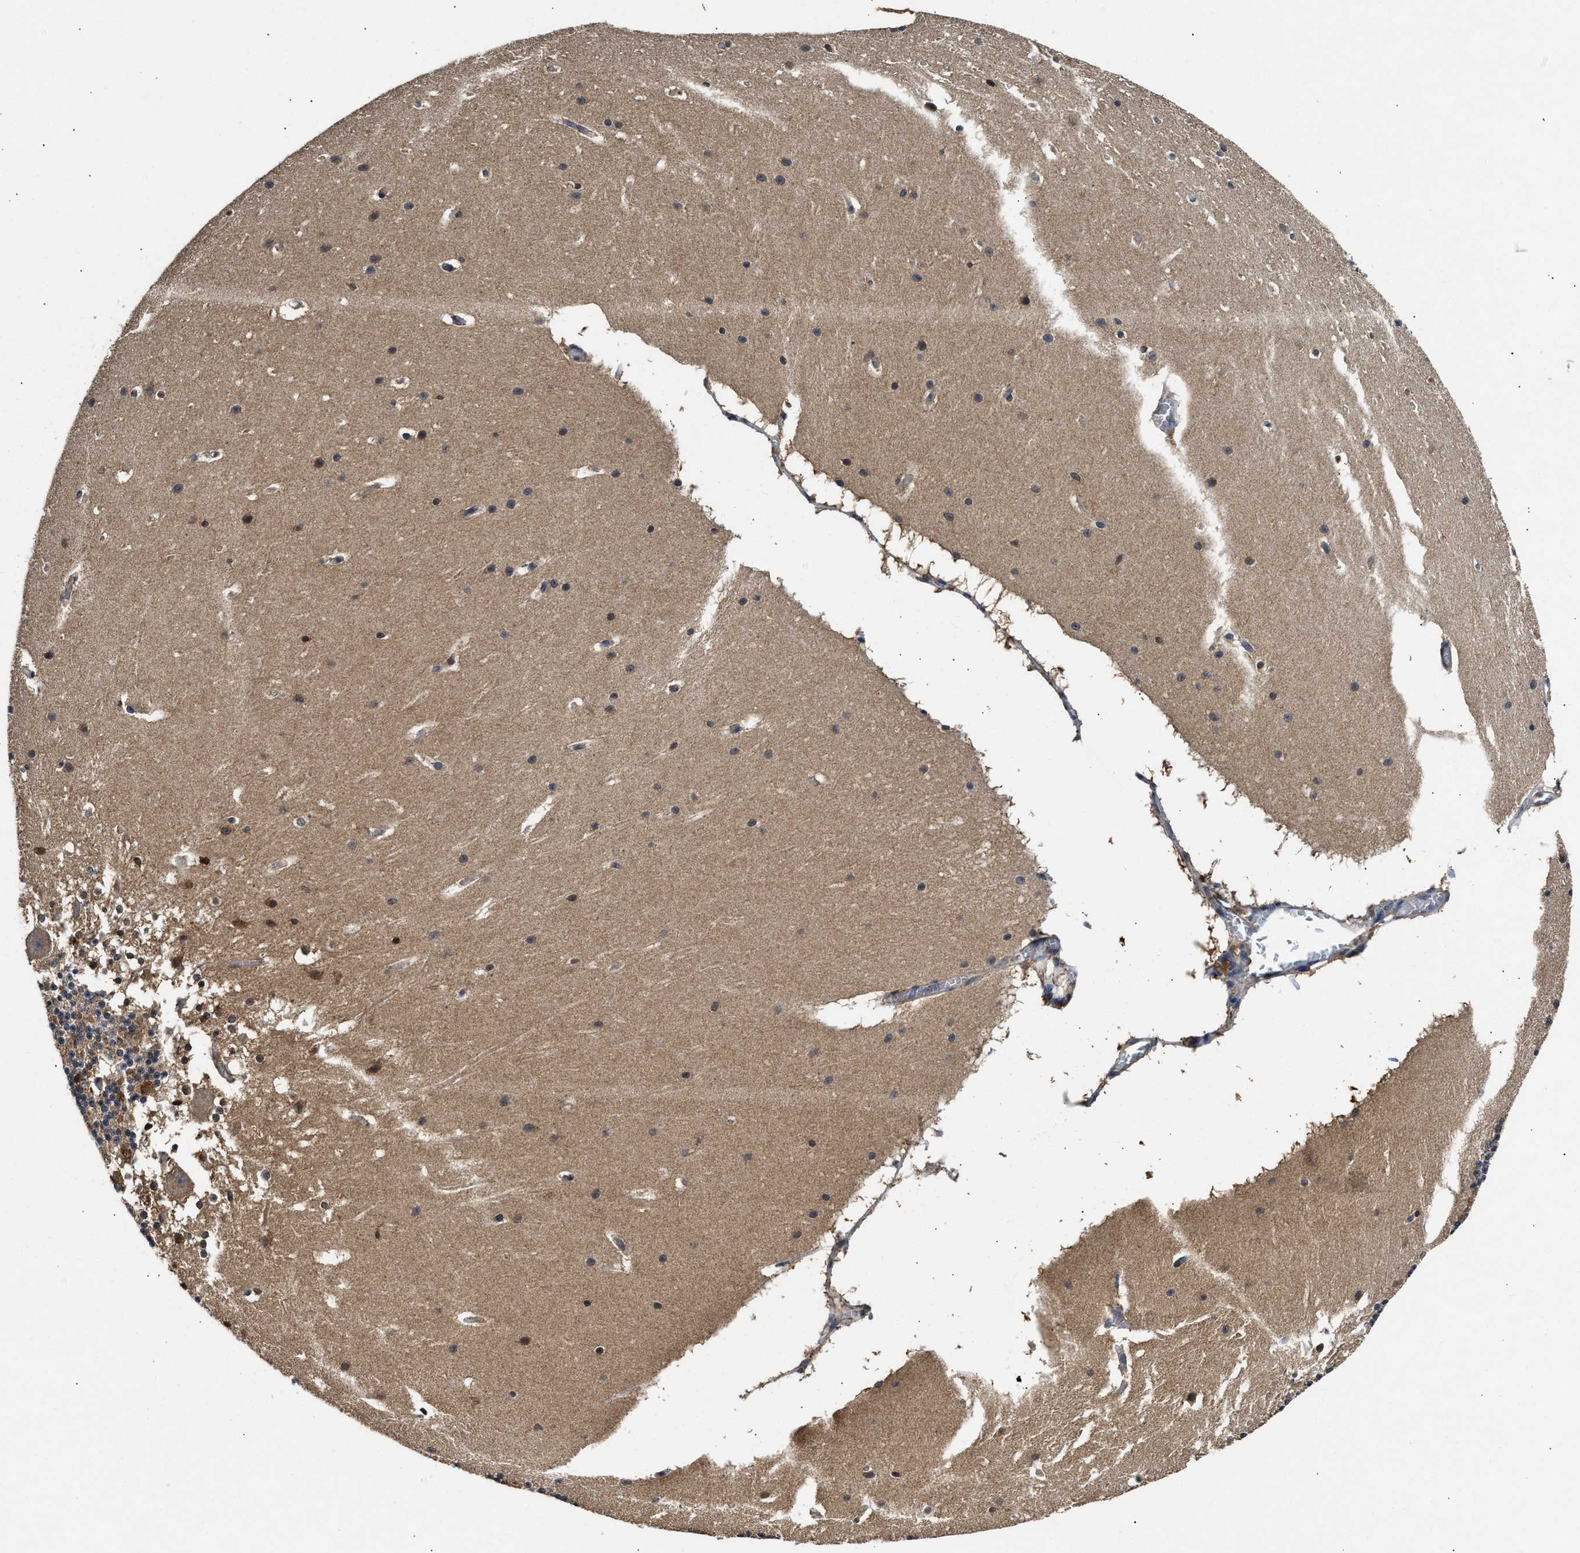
{"staining": {"intensity": "moderate", "quantity": ">75%", "location": "cytoplasmic/membranous"}, "tissue": "cerebellum", "cell_type": "Cells in granular layer", "image_type": "normal", "snomed": [{"axis": "morphology", "description": "Normal tissue, NOS"}, {"axis": "topography", "description": "Cerebellum"}], "caption": "IHC of unremarkable cerebellum demonstrates medium levels of moderate cytoplasmic/membranous positivity in approximately >75% of cells in granular layer.", "gene": "ACAT2", "patient": {"sex": "female", "age": 19}}